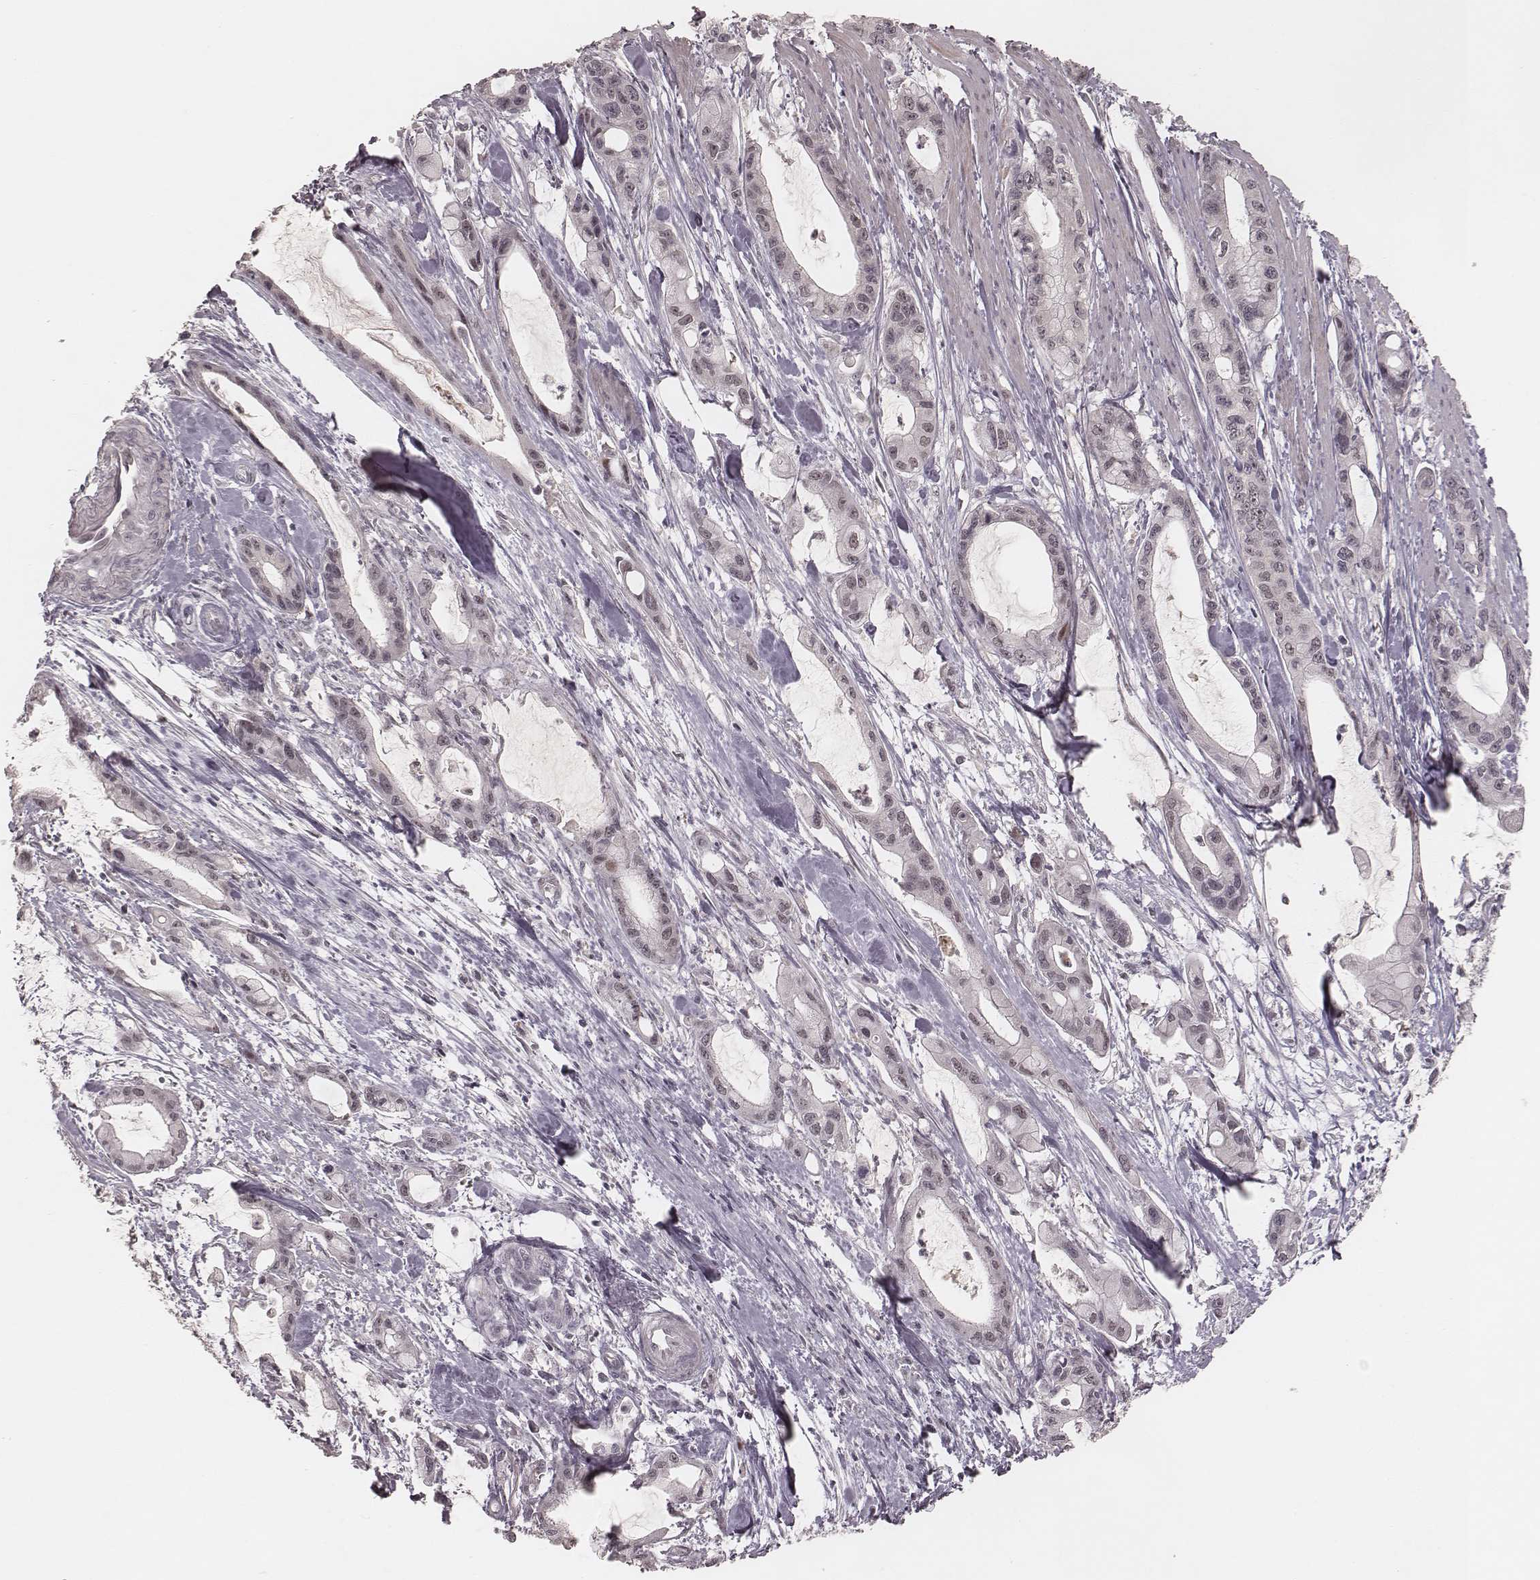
{"staining": {"intensity": "negative", "quantity": "none", "location": "none"}, "tissue": "pancreatic cancer", "cell_type": "Tumor cells", "image_type": "cancer", "snomed": [{"axis": "morphology", "description": "Adenocarcinoma, NOS"}, {"axis": "topography", "description": "Pancreas"}], "caption": "Pancreatic cancer was stained to show a protein in brown. There is no significant positivity in tumor cells. (Stains: DAB immunohistochemistry (IHC) with hematoxylin counter stain, Microscopy: brightfield microscopy at high magnification).", "gene": "FAM13B", "patient": {"sex": "male", "age": 48}}